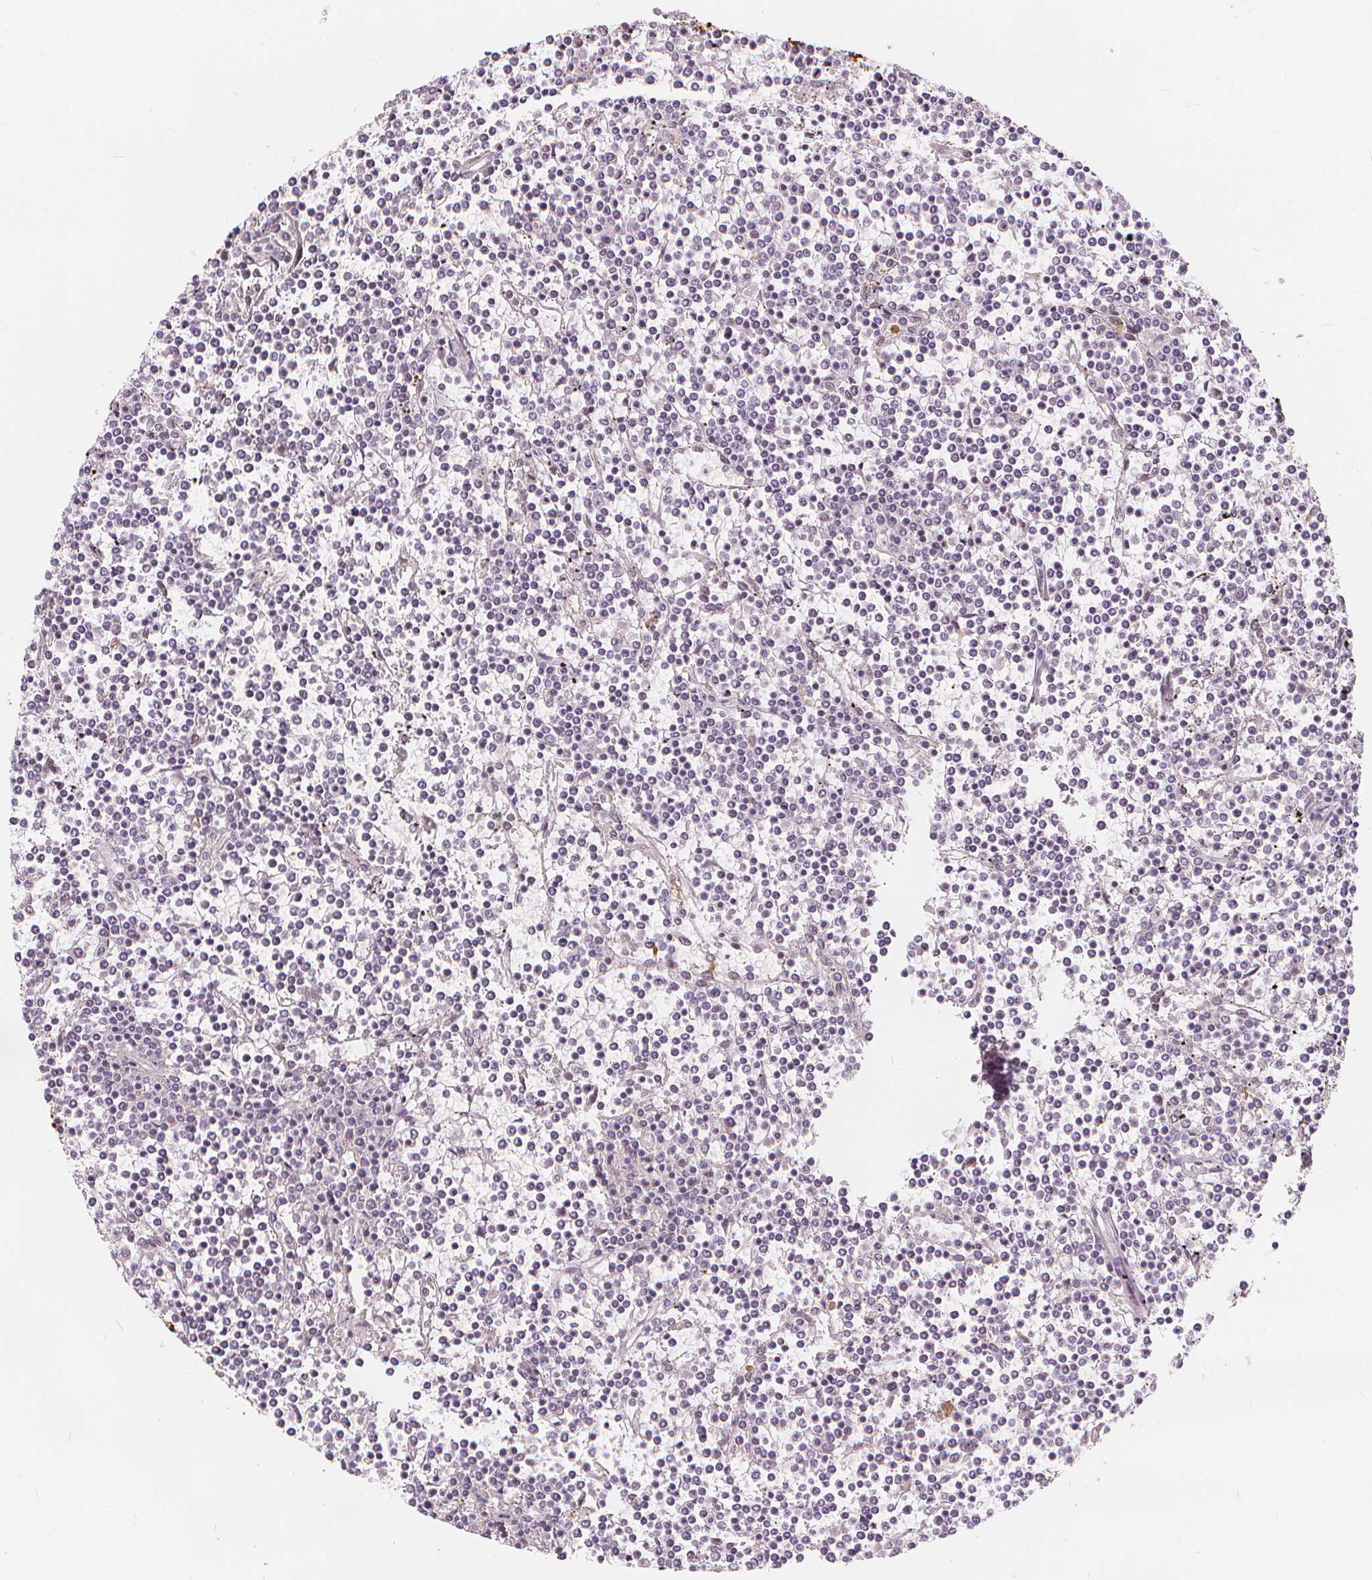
{"staining": {"intensity": "negative", "quantity": "none", "location": "none"}, "tissue": "lymphoma", "cell_type": "Tumor cells", "image_type": "cancer", "snomed": [{"axis": "morphology", "description": "Malignant lymphoma, non-Hodgkin's type, Low grade"}, {"axis": "topography", "description": "Spleen"}], "caption": "High power microscopy histopathology image of an IHC photomicrograph of malignant lymphoma, non-Hodgkin's type (low-grade), revealing no significant expression in tumor cells.", "gene": "DRC3", "patient": {"sex": "female", "age": 19}}